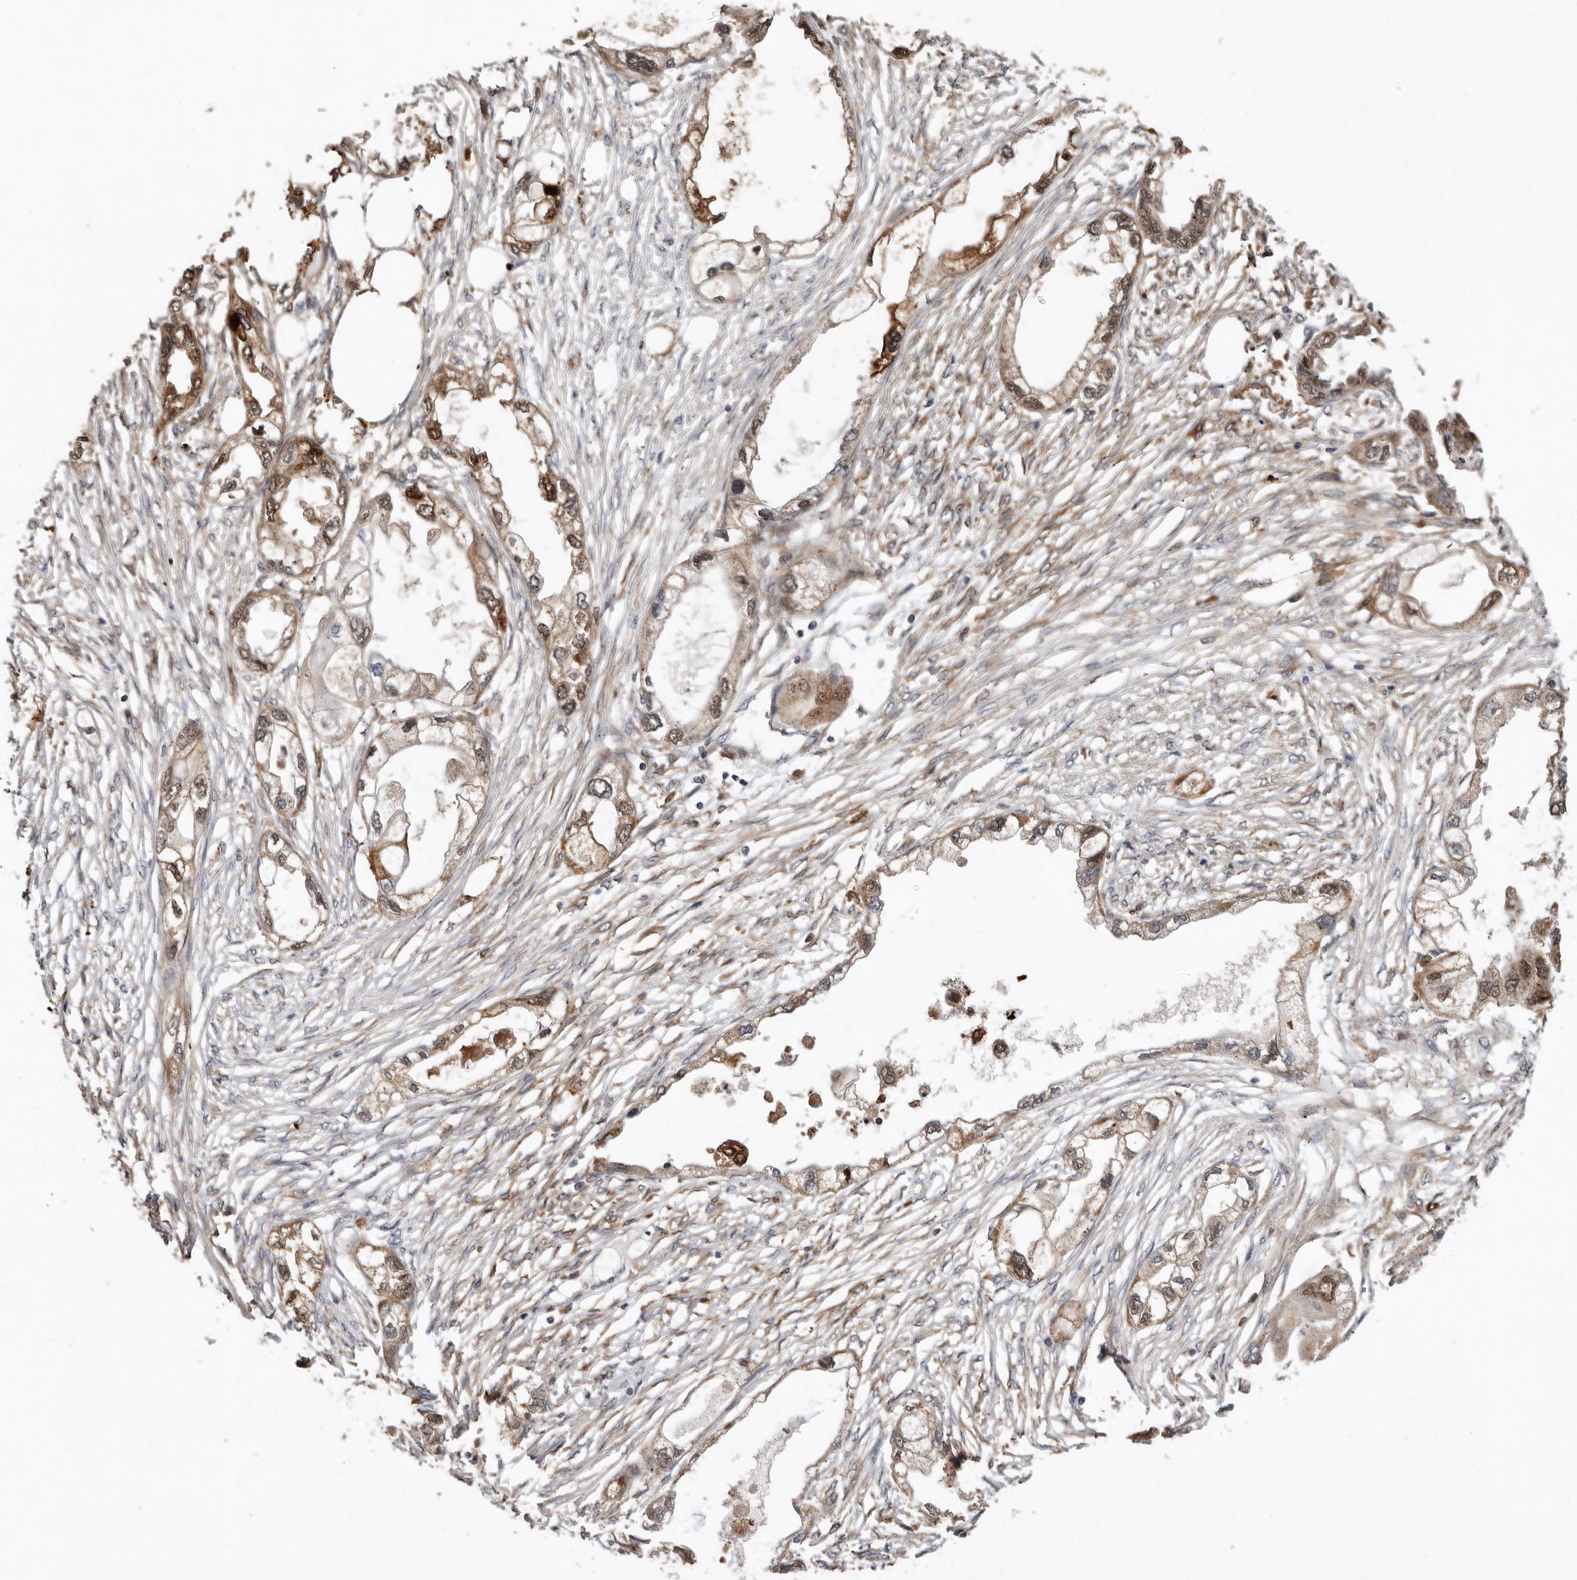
{"staining": {"intensity": "moderate", "quantity": ">75%", "location": "cytoplasmic/membranous,nuclear"}, "tissue": "endometrial cancer", "cell_type": "Tumor cells", "image_type": "cancer", "snomed": [{"axis": "morphology", "description": "Adenocarcinoma, NOS"}, {"axis": "morphology", "description": "Adenocarcinoma, metastatic, NOS"}, {"axis": "topography", "description": "Adipose tissue"}, {"axis": "topography", "description": "Endometrium"}], "caption": "Tumor cells show moderate cytoplasmic/membranous and nuclear staining in about >75% of cells in endometrial metastatic adenocarcinoma.", "gene": "GOT1L1", "patient": {"sex": "female", "age": 67}}